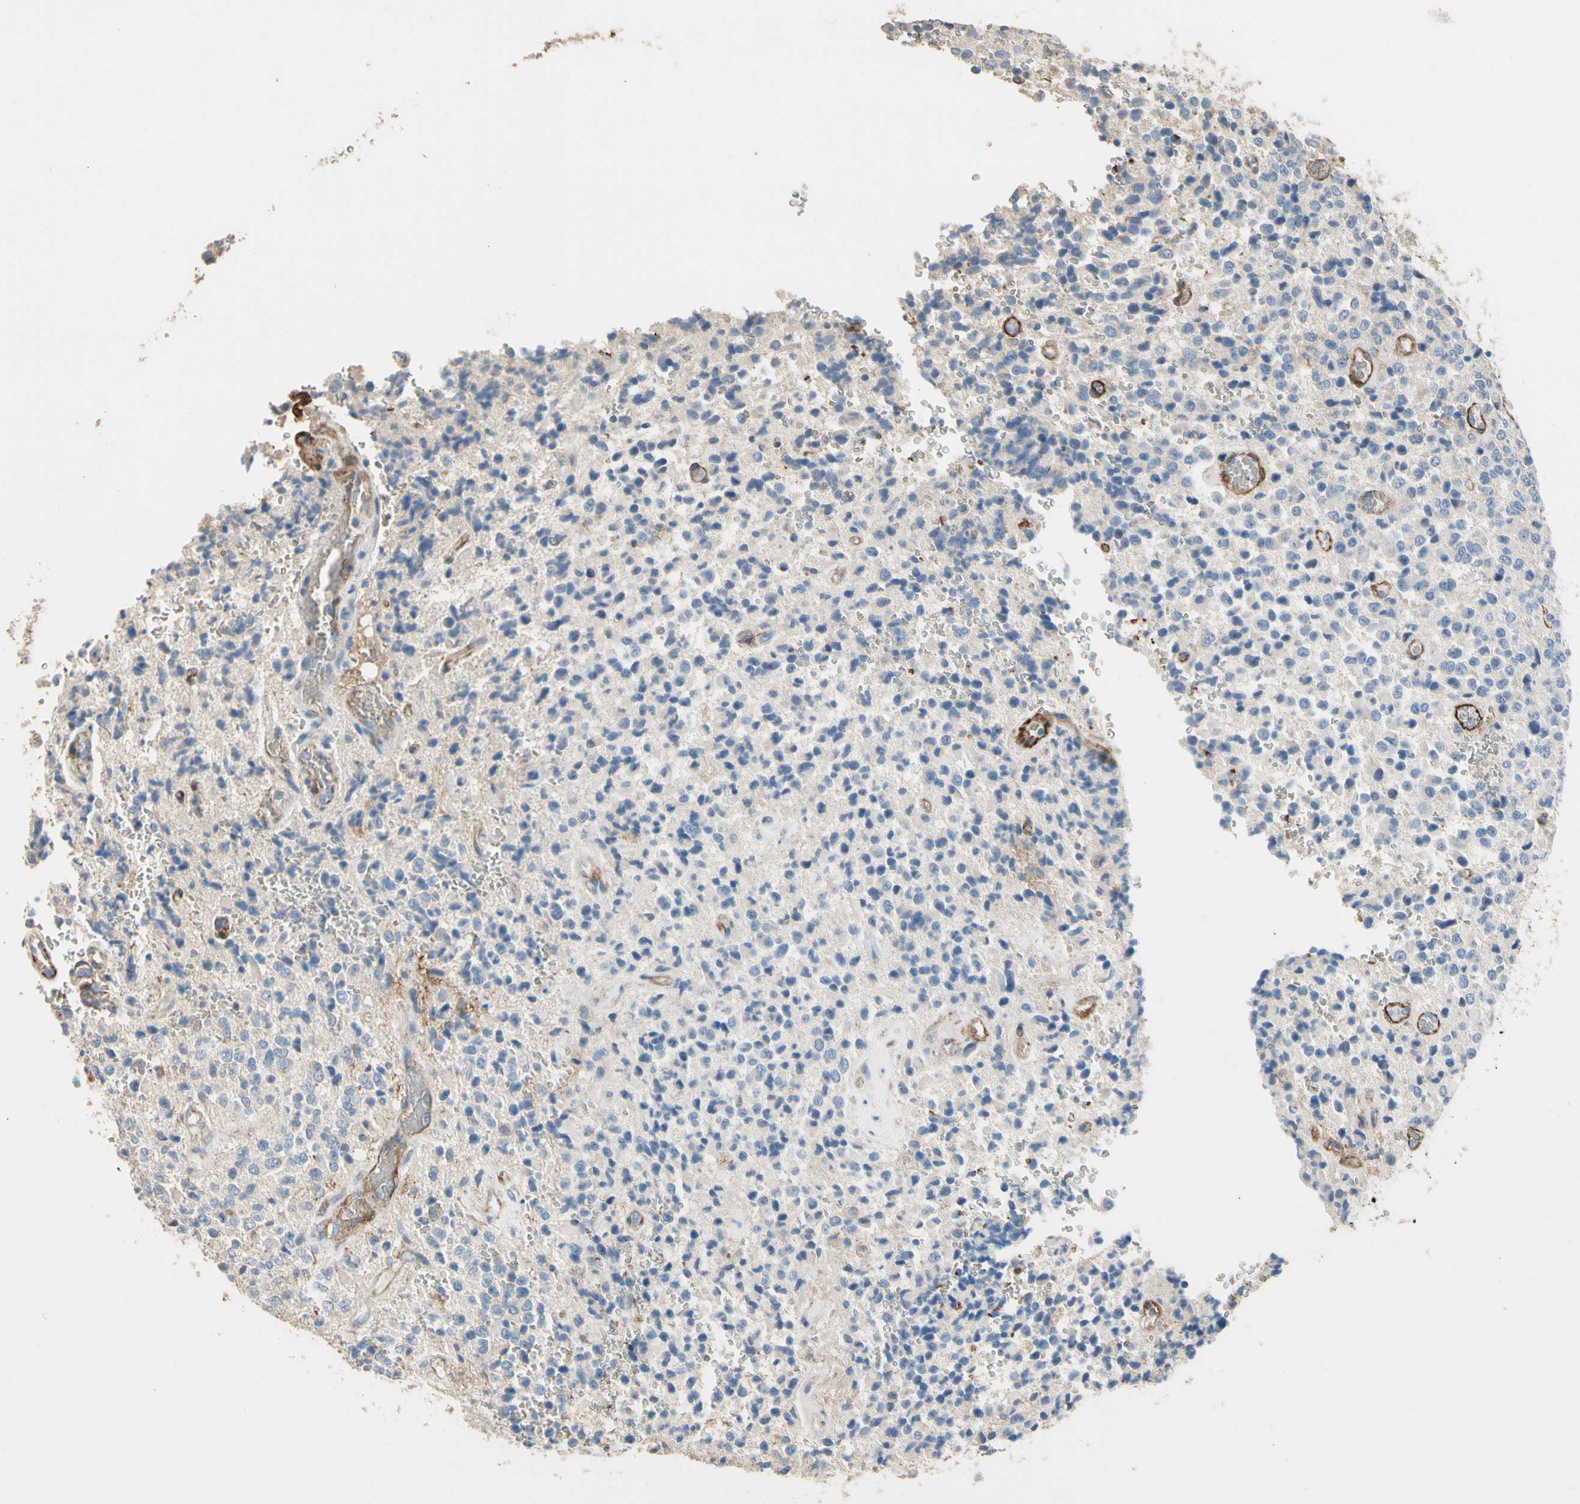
{"staining": {"intensity": "weak", "quantity": "<25%", "location": "cytoplasmic/membranous"}, "tissue": "glioma", "cell_type": "Tumor cells", "image_type": "cancer", "snomed": [{"axis": "morphology", "description": "Glioma, malignant, High grade"}, {"axis": "topography", "description": "pancreas cauda"}], "caption": "A high-resolution histopathology image shows immunohistochemistry staining of malignant high-grade glioma, which reveals no significant positivity in tumor cells.", "gene": "SUSD2", "patient": {"sex": "male", "age": 60}}